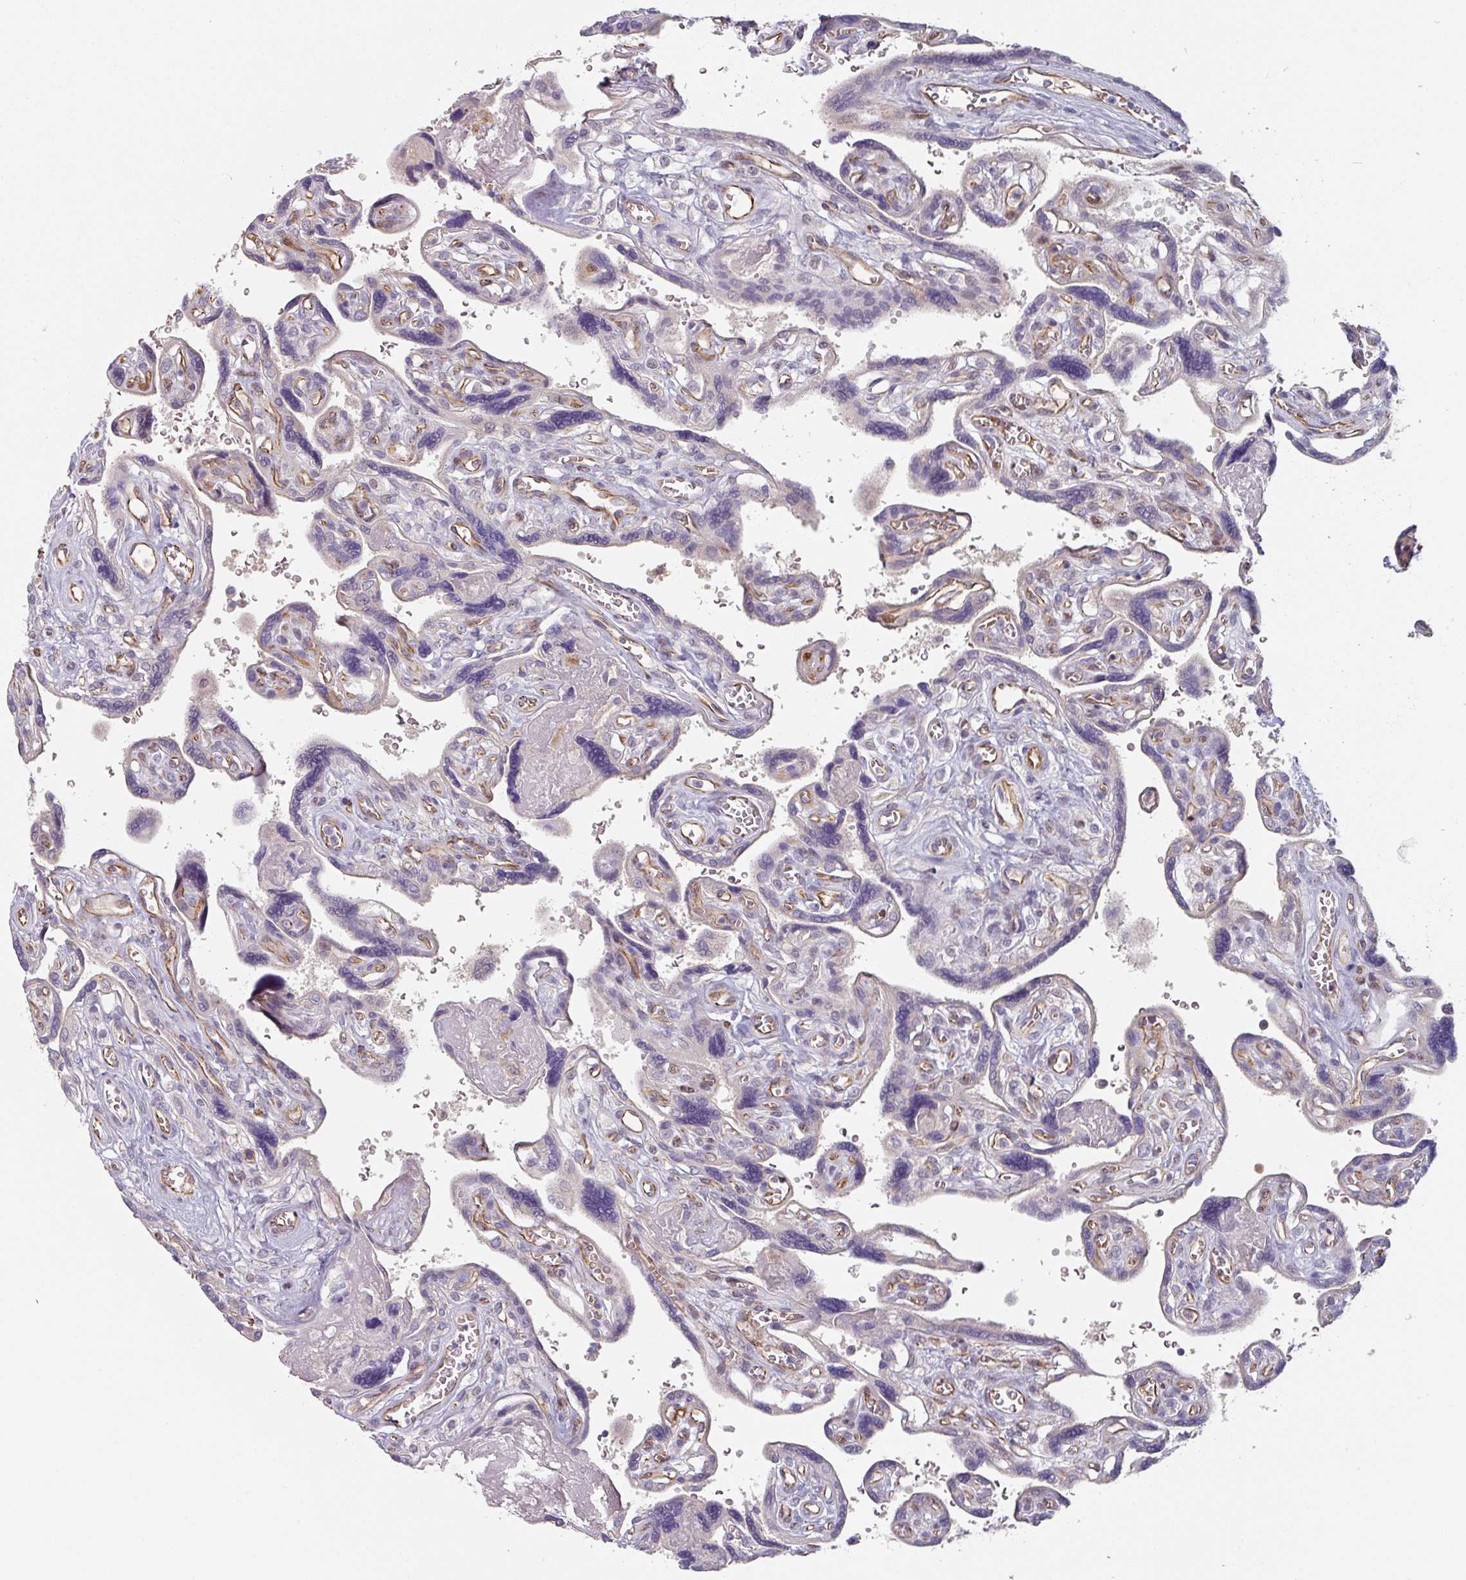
{"staining": {"intensity": "moderate", "quantity": ">75%", "location": "cytoplasmic/membranous"}, "tissue": "placenta", "cell_type": "Decidual cells", "image_type": "normal", "snomed": [{"axis": "morphology", "description": "Normal tissue, NOS"}, {"axis": "topography", "description": "Placenta"}], "caption": "IHC histopathology image of unremarkable placenta: placenta stained using IHC demonstrates medium levels of moderate protein expression localized specifically in the cytoplasmic/membranous of decidual cells, appearing as a cytoplasmic/membranous brown color.", "gene": "CEP78", "patient": {"sex": "female", "age": 39}}